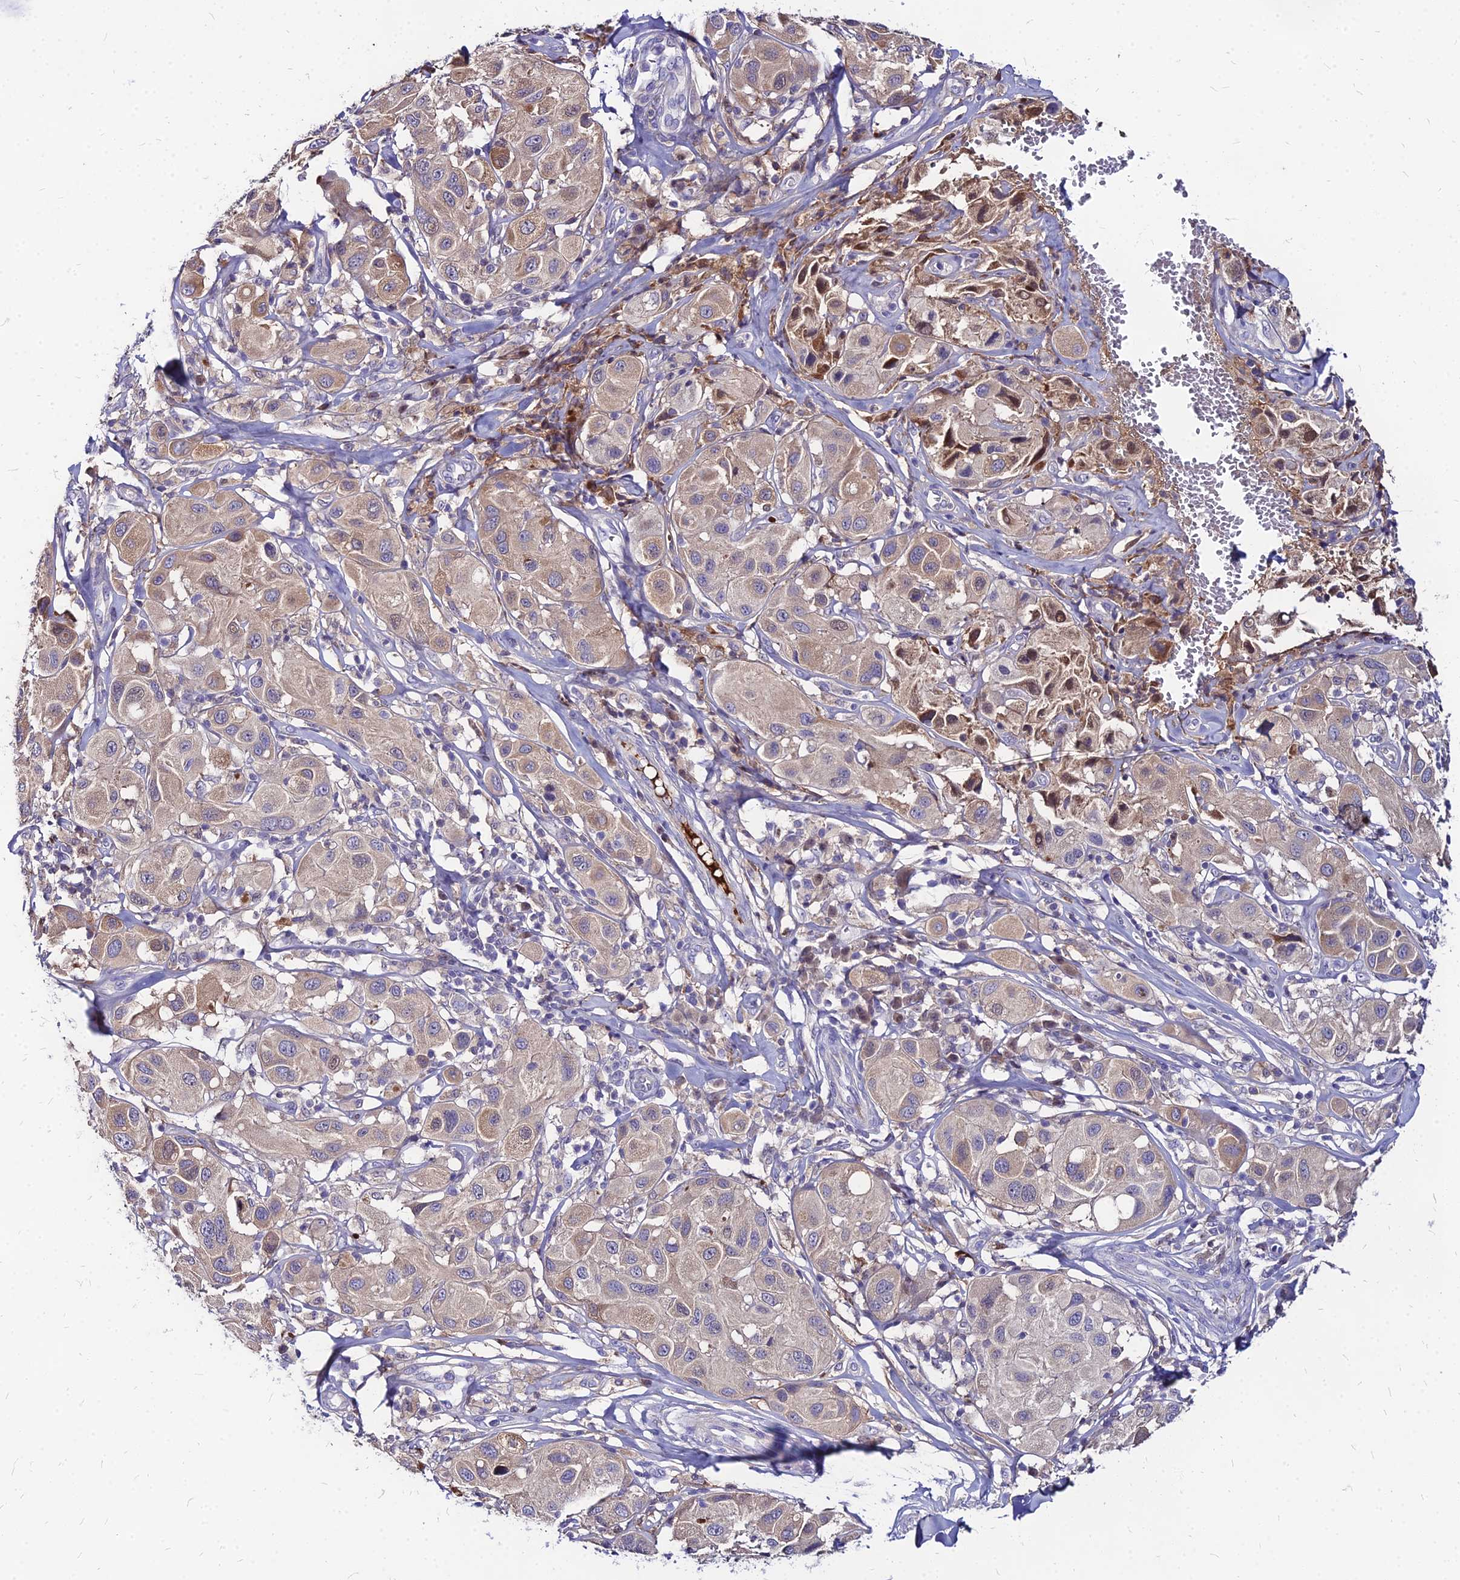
{"staining": {"intensity": "weak", "quantity": "25%-75%", "location": "cytoplasmic/membranous"}, "tissue": "melanoma", "cell_type": "Tumor cells", "image_type": "cancer", "snomed": [{"axis": "morphology", "description": "Malignant melanoma, Metastatic site"}, {"axis": "topography", "description": "Skin"}], "caption": "The immunohistochemical stain labels weak cytoplasmic/membranous expression in tumor cells of malignant melanoma (metastatic site) tissue. (DAB IHC, brown staining for protein, blue staining for nuclei).", "gene": "ACSM6", "patient": {"sex": "male", "age": 41}}